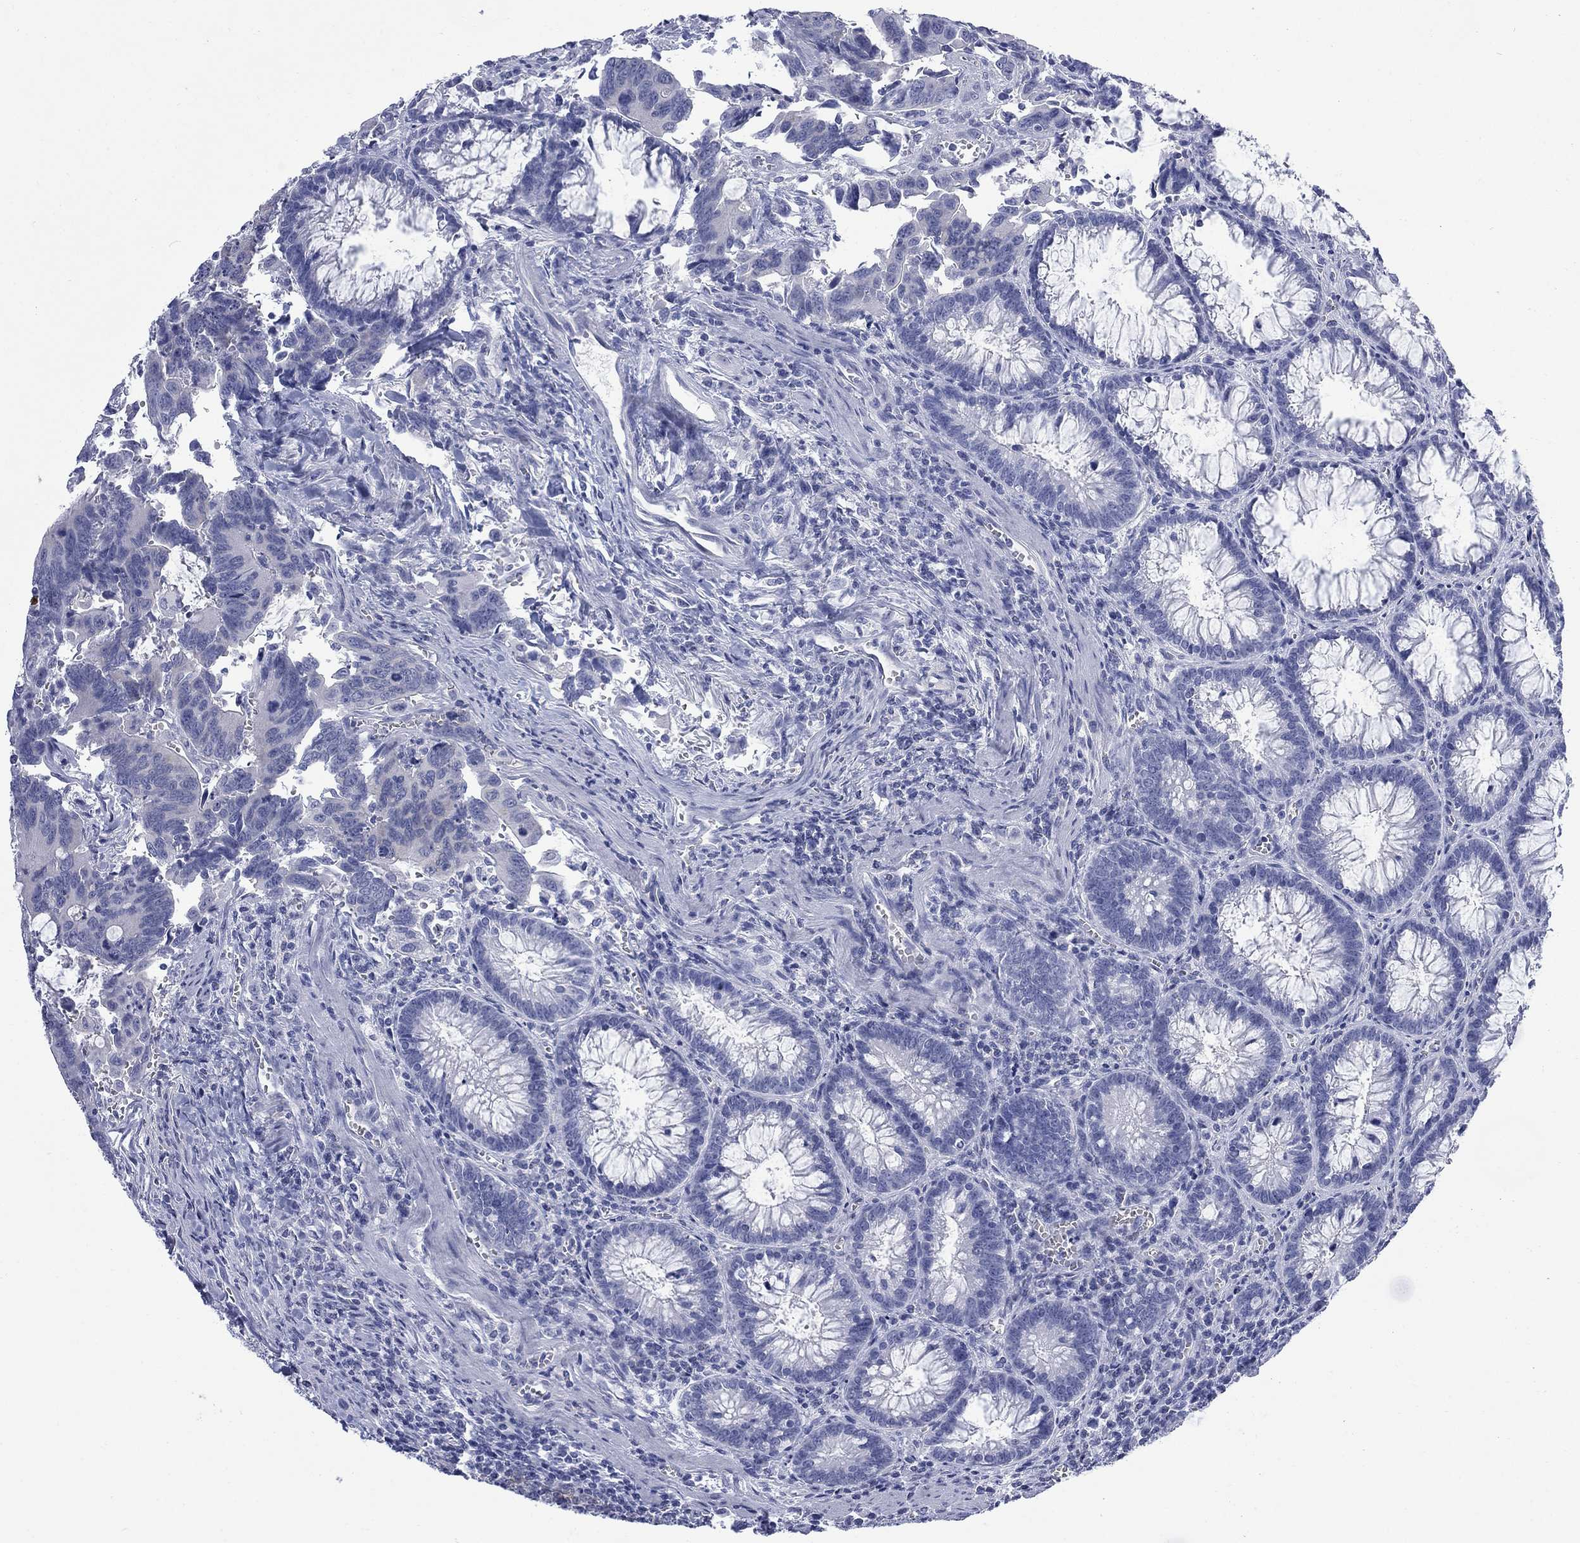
{"staining": {"intensity": "negative", "quantity": "none", "location": "none"}, "tissue": "colorectal cancer", "cell_type": "Tumor cells", "image_type": "cancer", "snomed": [{"axis": "morphology", "description": "Adenocarcinoma, NOS"}, {"axis": "topography", "description": "Rectum"}], "caption": "An immunohistochemistry histopathology image of colorectal adenocarcinoma is shown. There is no staining in tumor cells of colorectal adenocarcinoma.", "gene": "IGF2BP3", "patient": {"sex": "male", "age": 67}}